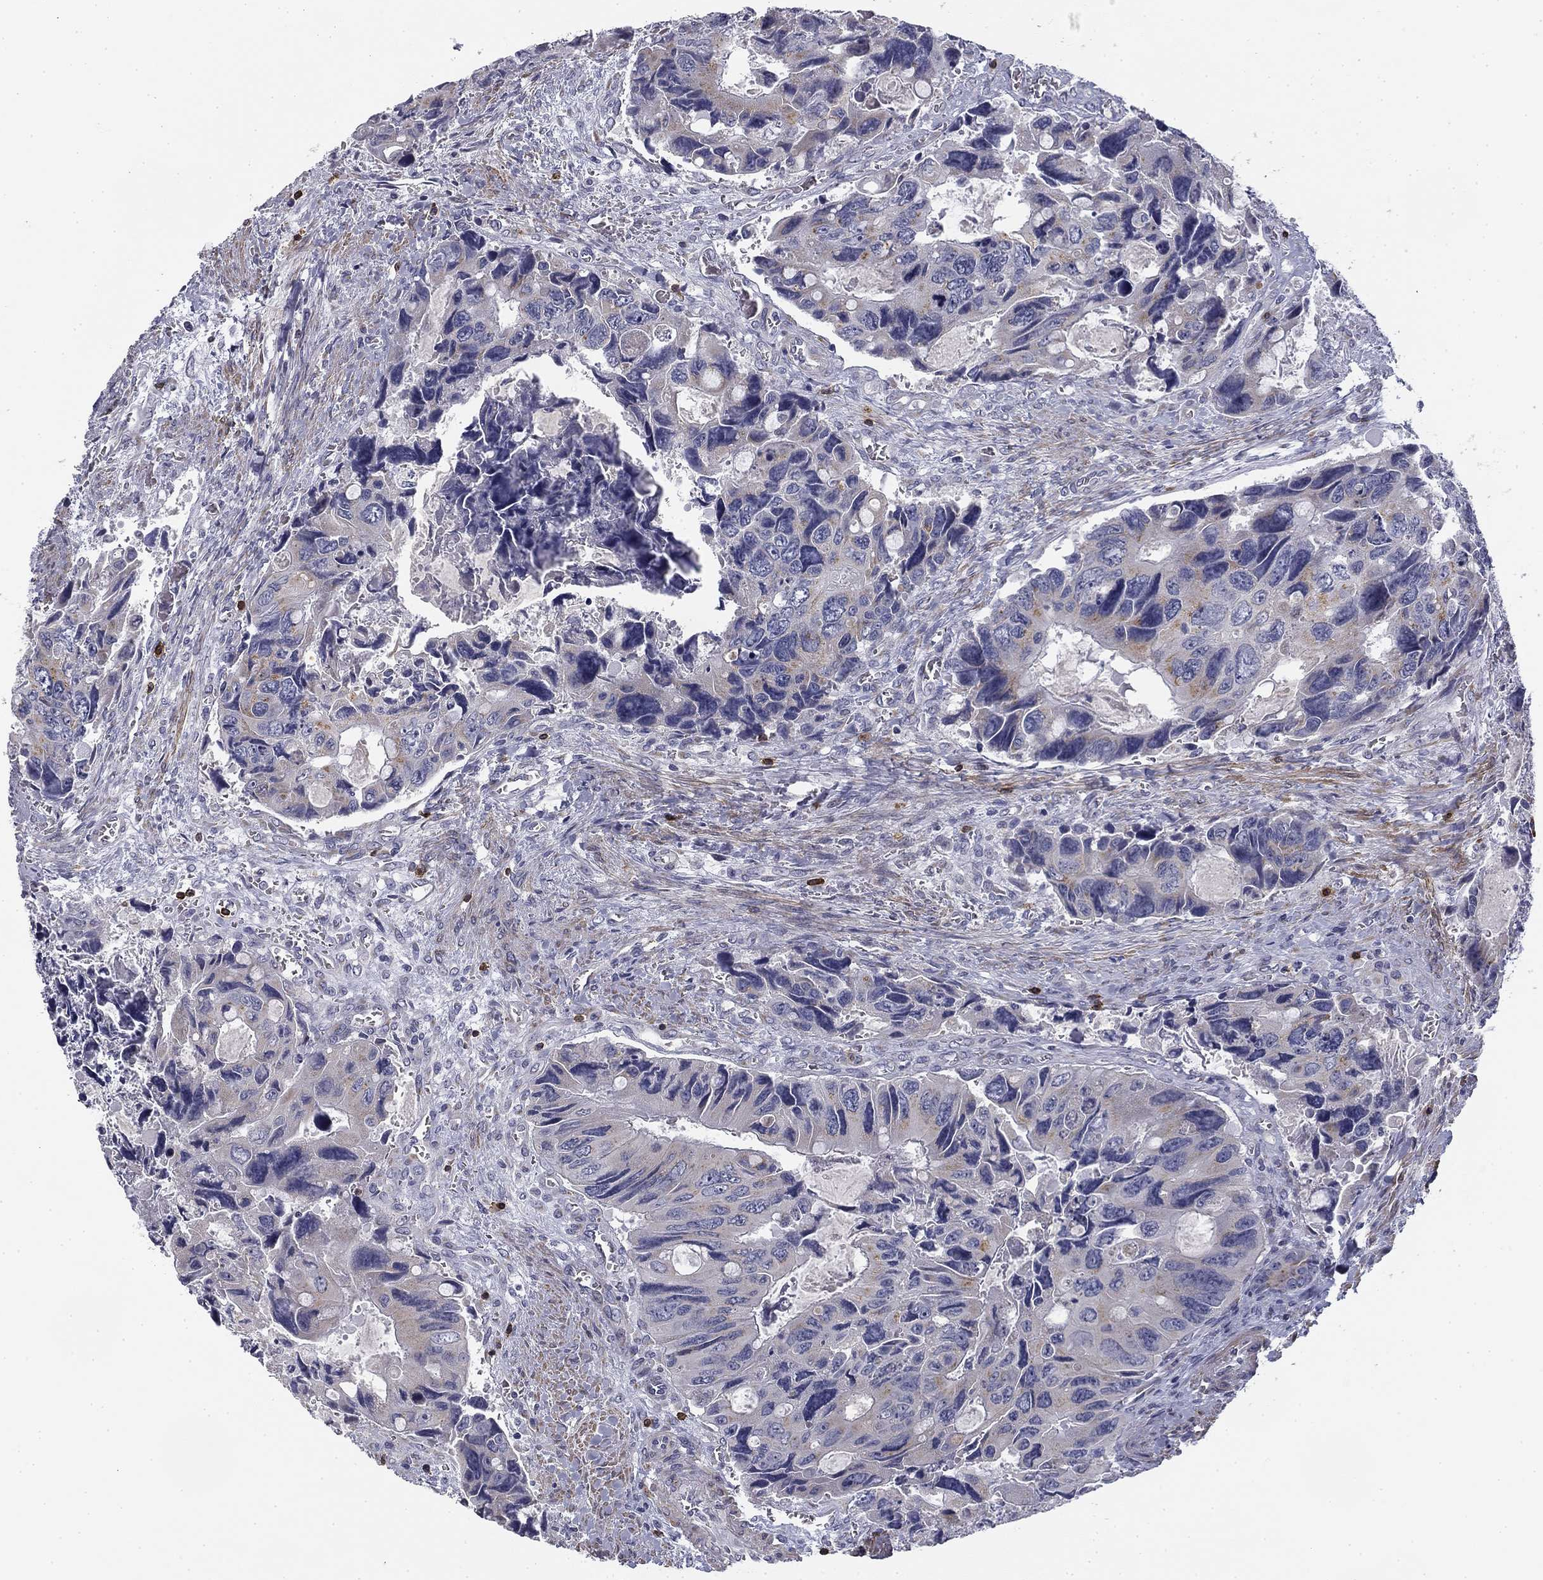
{"staining": {"intensity": "negative", "quantity": "none", "location": "none"}, "tissue": "colorectal cancer", "cell_type": "Tumor cells", "image_type": "cancer", "snomed": [{"axis": "morphology", "description": "Adenocarcinoma, NOS"}, {"axis": "topography", "description": "Rectum"}], "caption": "Photomicrograph shows no protein expression in tumor cells of adenocarcinoma (colorectal) tissue. The staining is performed using DAB (3,3'-diaminobenzidine) brown chromogen with nuclei counter-stained in using hematoxylin.", "gene": "TRAT1", "patient": {"sex": "male", "age": 62}}